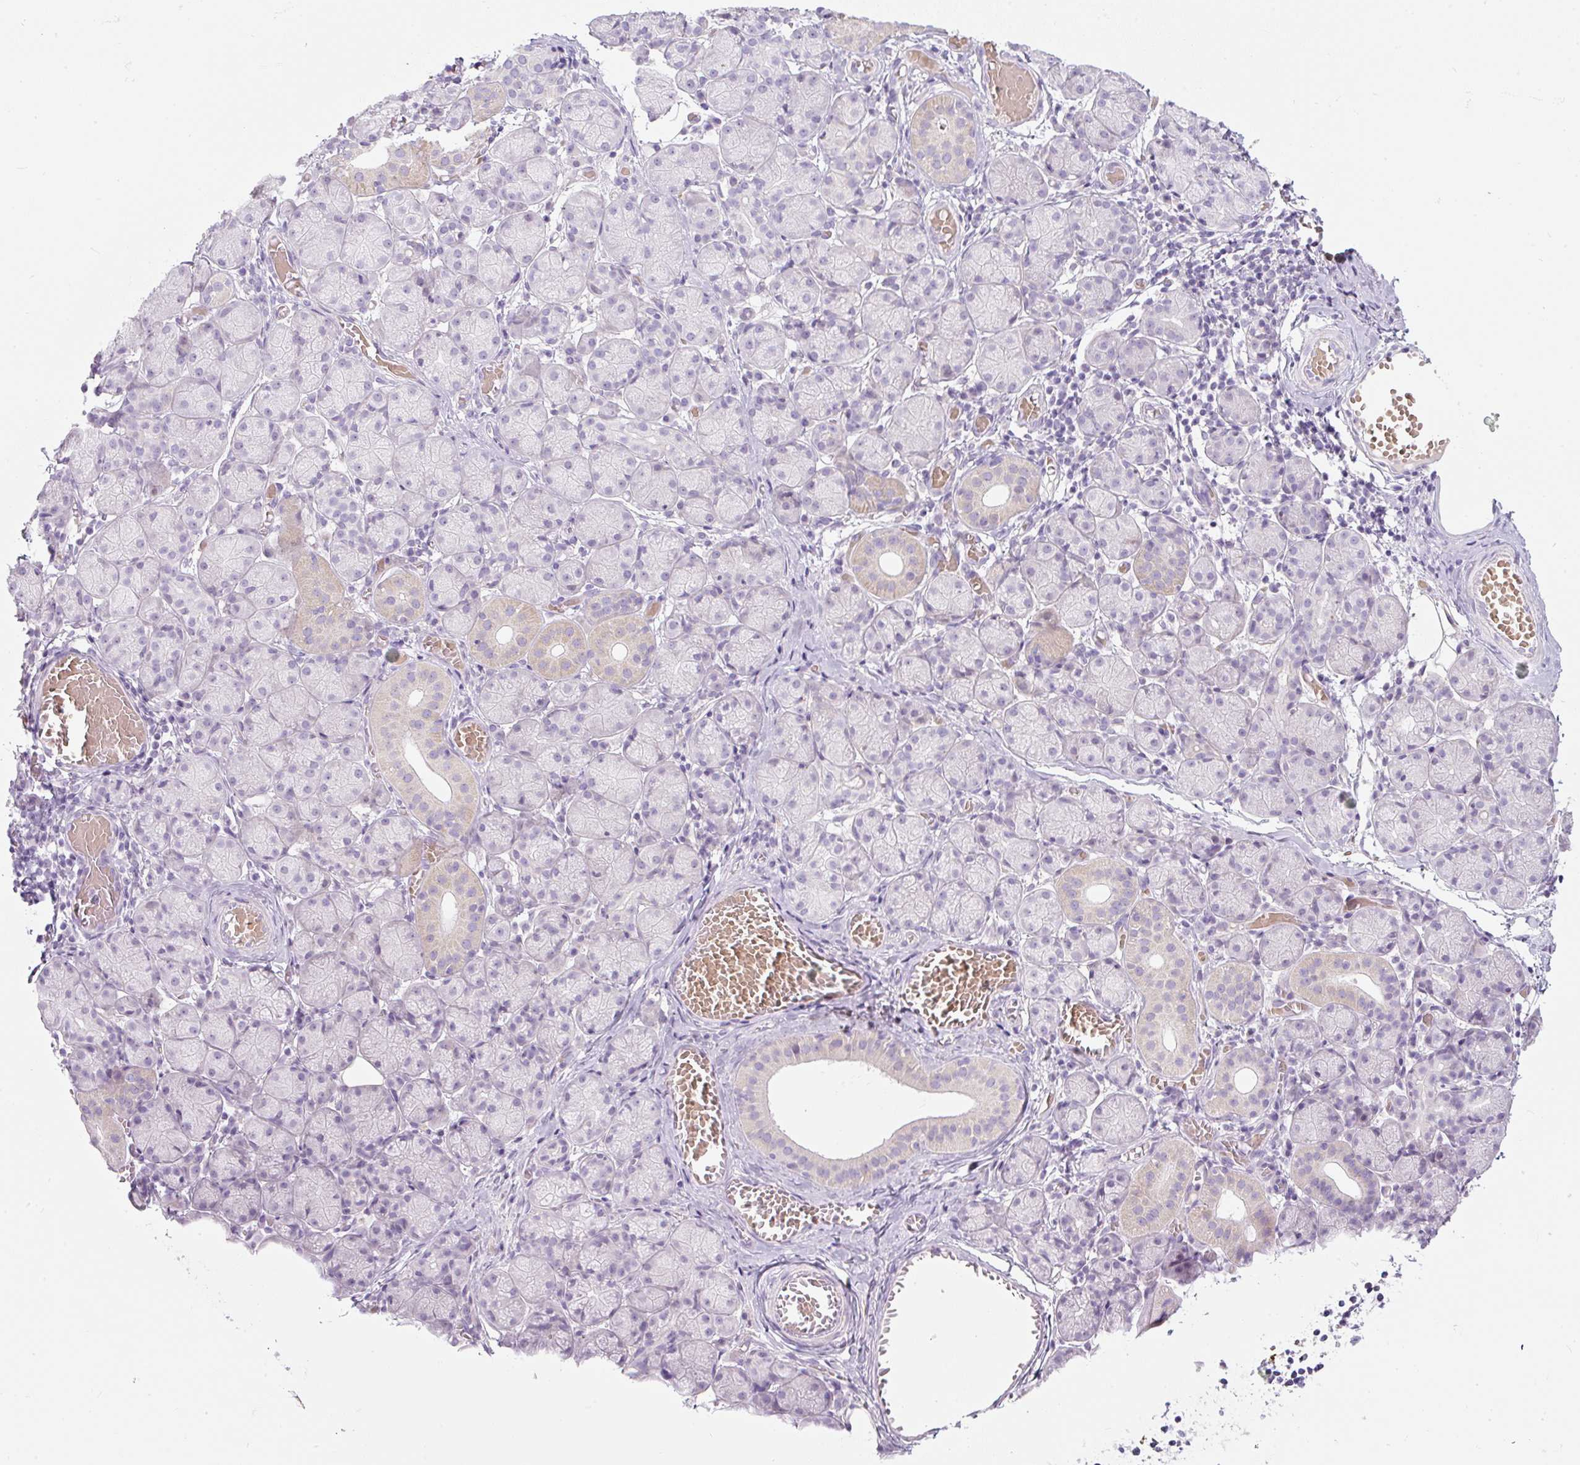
{"staining": {"intensity": "weak", "quantity": "<25%", "location": "cytoplasmic/membranous"}, "tissue": "salivary gland", "cell_type": "Glandular cells", "image_type": "normal", "snomed": [{"axis": "morphology", "description": "Normal tissue, NOS"}, {"axis": "topography", "description": "Salivary gland"}], "caption": "High power microscopy photomicrograph of an IHC photomicrograph of benign salivary gland, revealing no significant positivity in glandular cells.", "gene": "FGFBP3", "patient": {"sex": "female", "age": 24}}